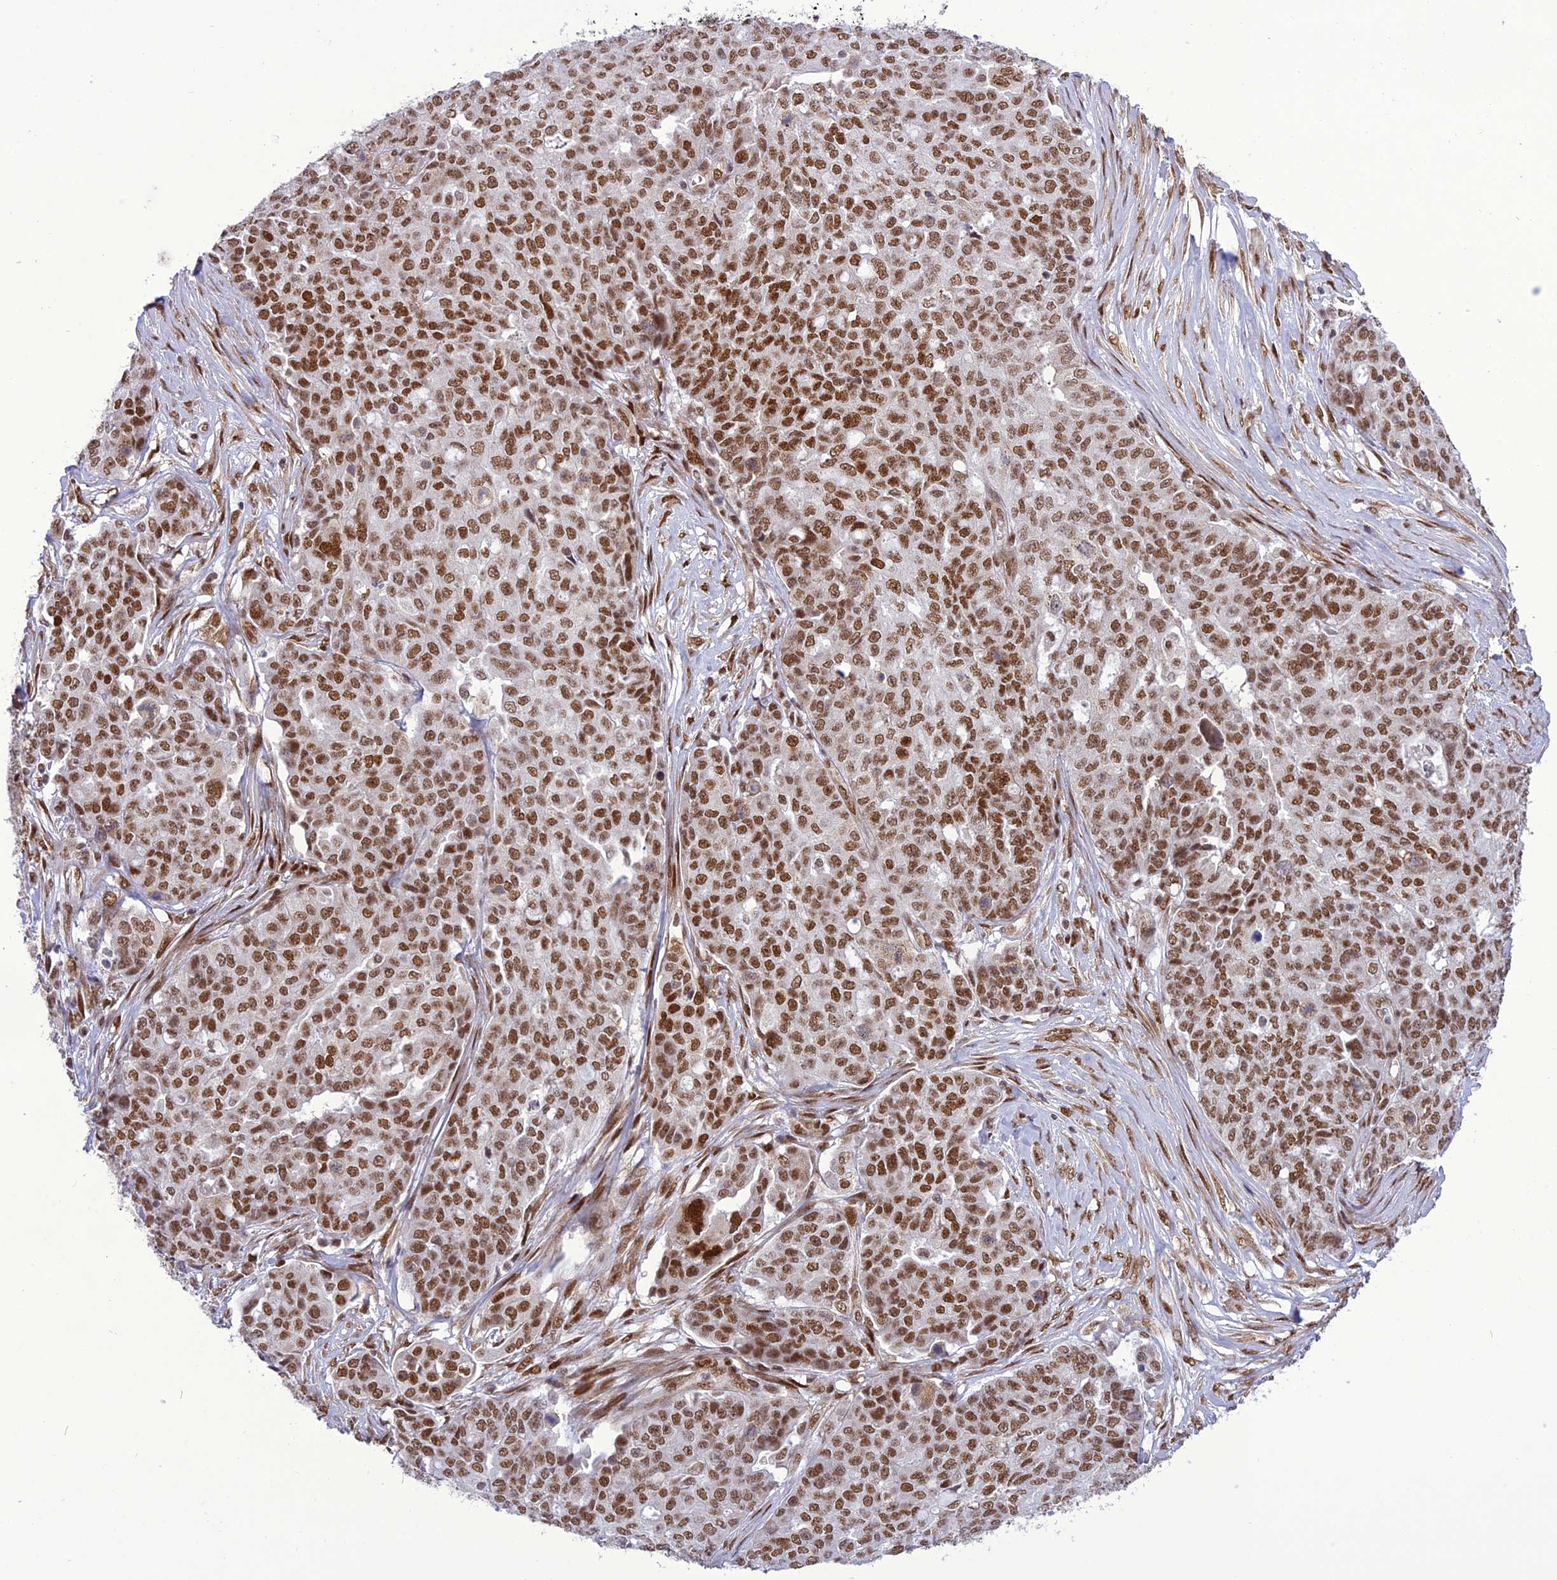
{"staining": {"intensity": "moderate", "quantity": ">75%", "location": "nuclear"}, "tissue": "ovarian cancer", "cell_type": "Tumor cells", "image_type": "cancer", "snomed": [{"axis": "morphology", "description": "Cystadenocarcinoma, serous, NOS"}, {"axis": "topography", "description": "Soft tissue"}, {"axis": "topography", "description": "Ovary"}], "caption": "This photomicrograph reveals serous cystadenocarcinoma (ovarian) stained with immunohistochemistry (IHC) to label a protein in brown. The nuclear of tumor cells show moderate positivity for the protein. Nuclei are counter-stained blue.", "gene": "DDX1", "patient": {"sex": "female", "age": 57}}